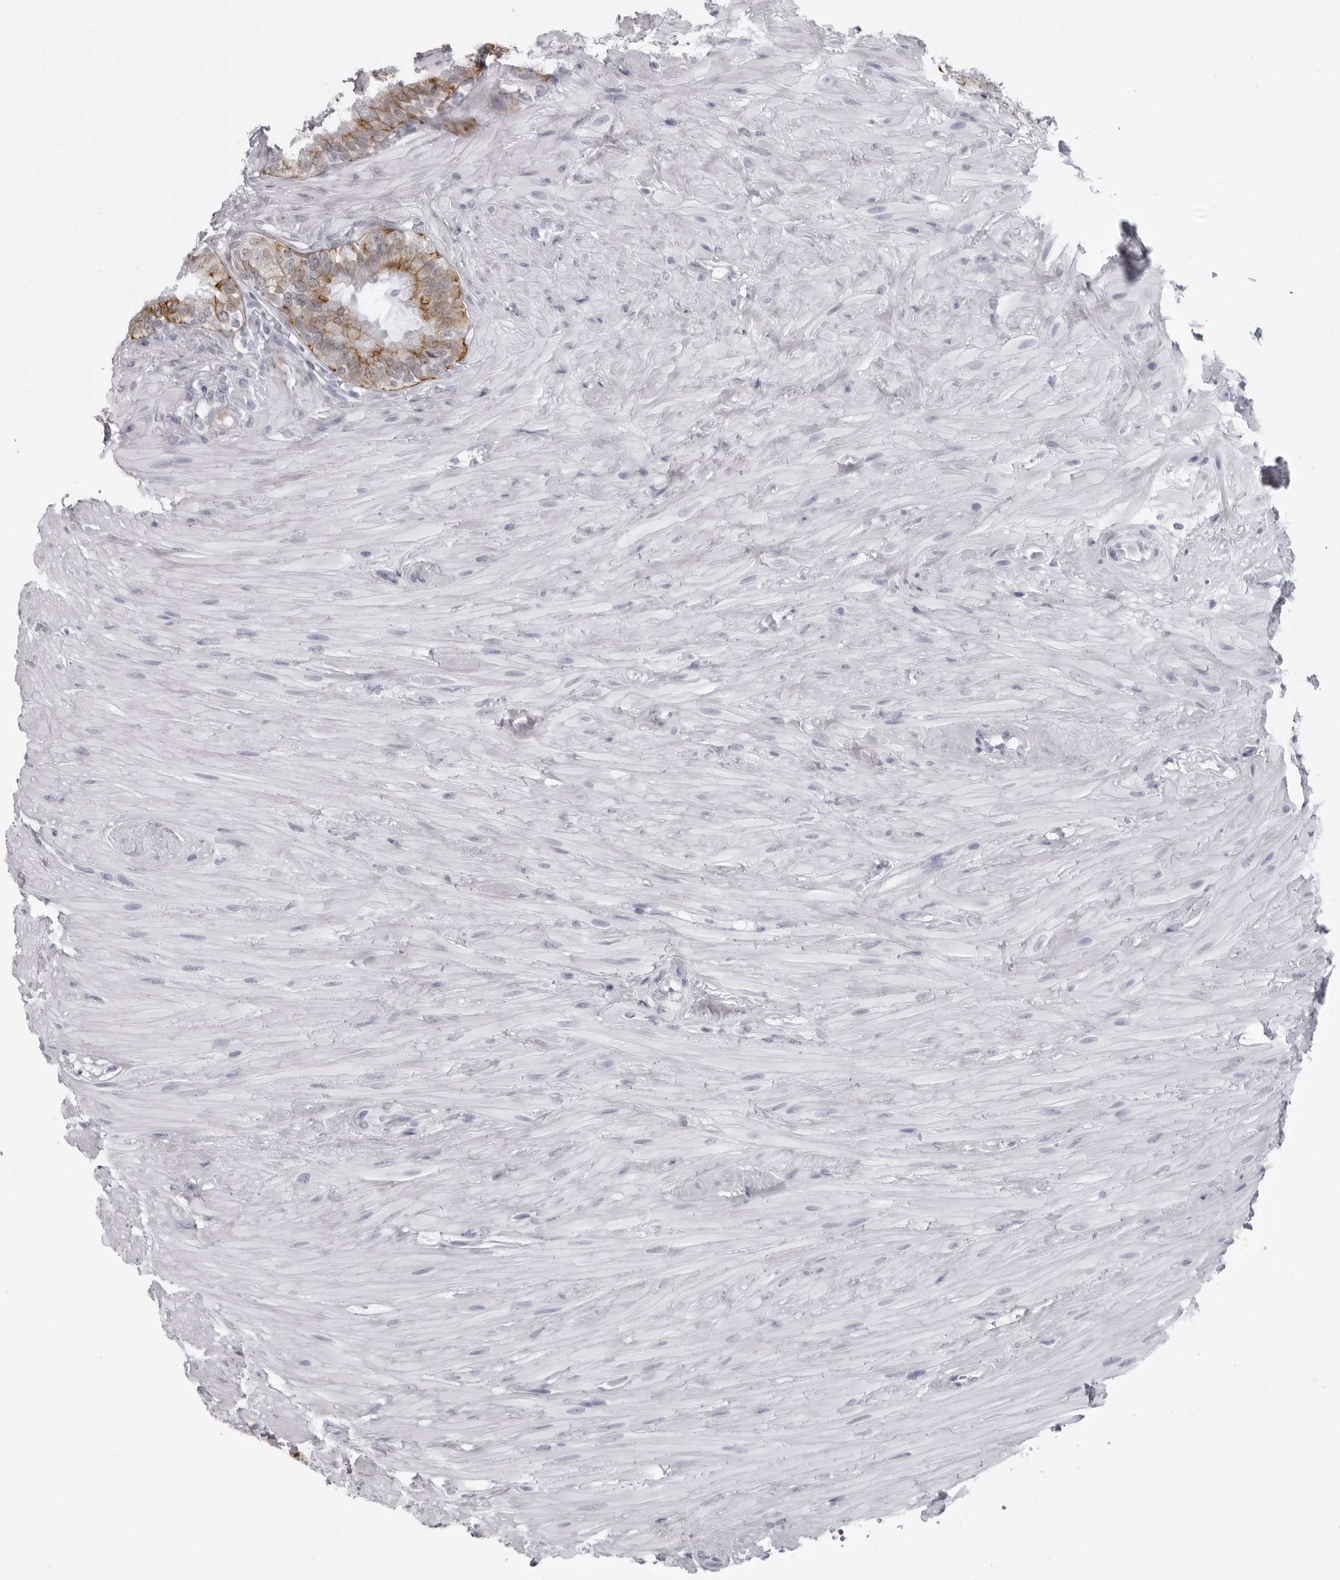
{"staining": {"intensity": "moderate", "quantity": ">75%", "location": "cytoplasmic/membranous"}, "tissue": "seminal vesicle", "cell_type": "Glandular cells", "image_type": "normal", "snomed": [{"axis": "morphology", "description": "Normal tissue, NOS"}, {"axis": "topography", "description": "Seminal veicle"}], "caption": "Immunohistochemistry (IHC) (DAB) staining of unremarkable human seminal vesicle displays moderate cytoplasmic/membranous protein staining in about >75% of glandular cells. Using DAB (brown) and hematoxylin (blue) stains, captured at high magnification using brightfield microscopy.", "gene": "UROD", "patient": {"sex": "male", "age": 80}}